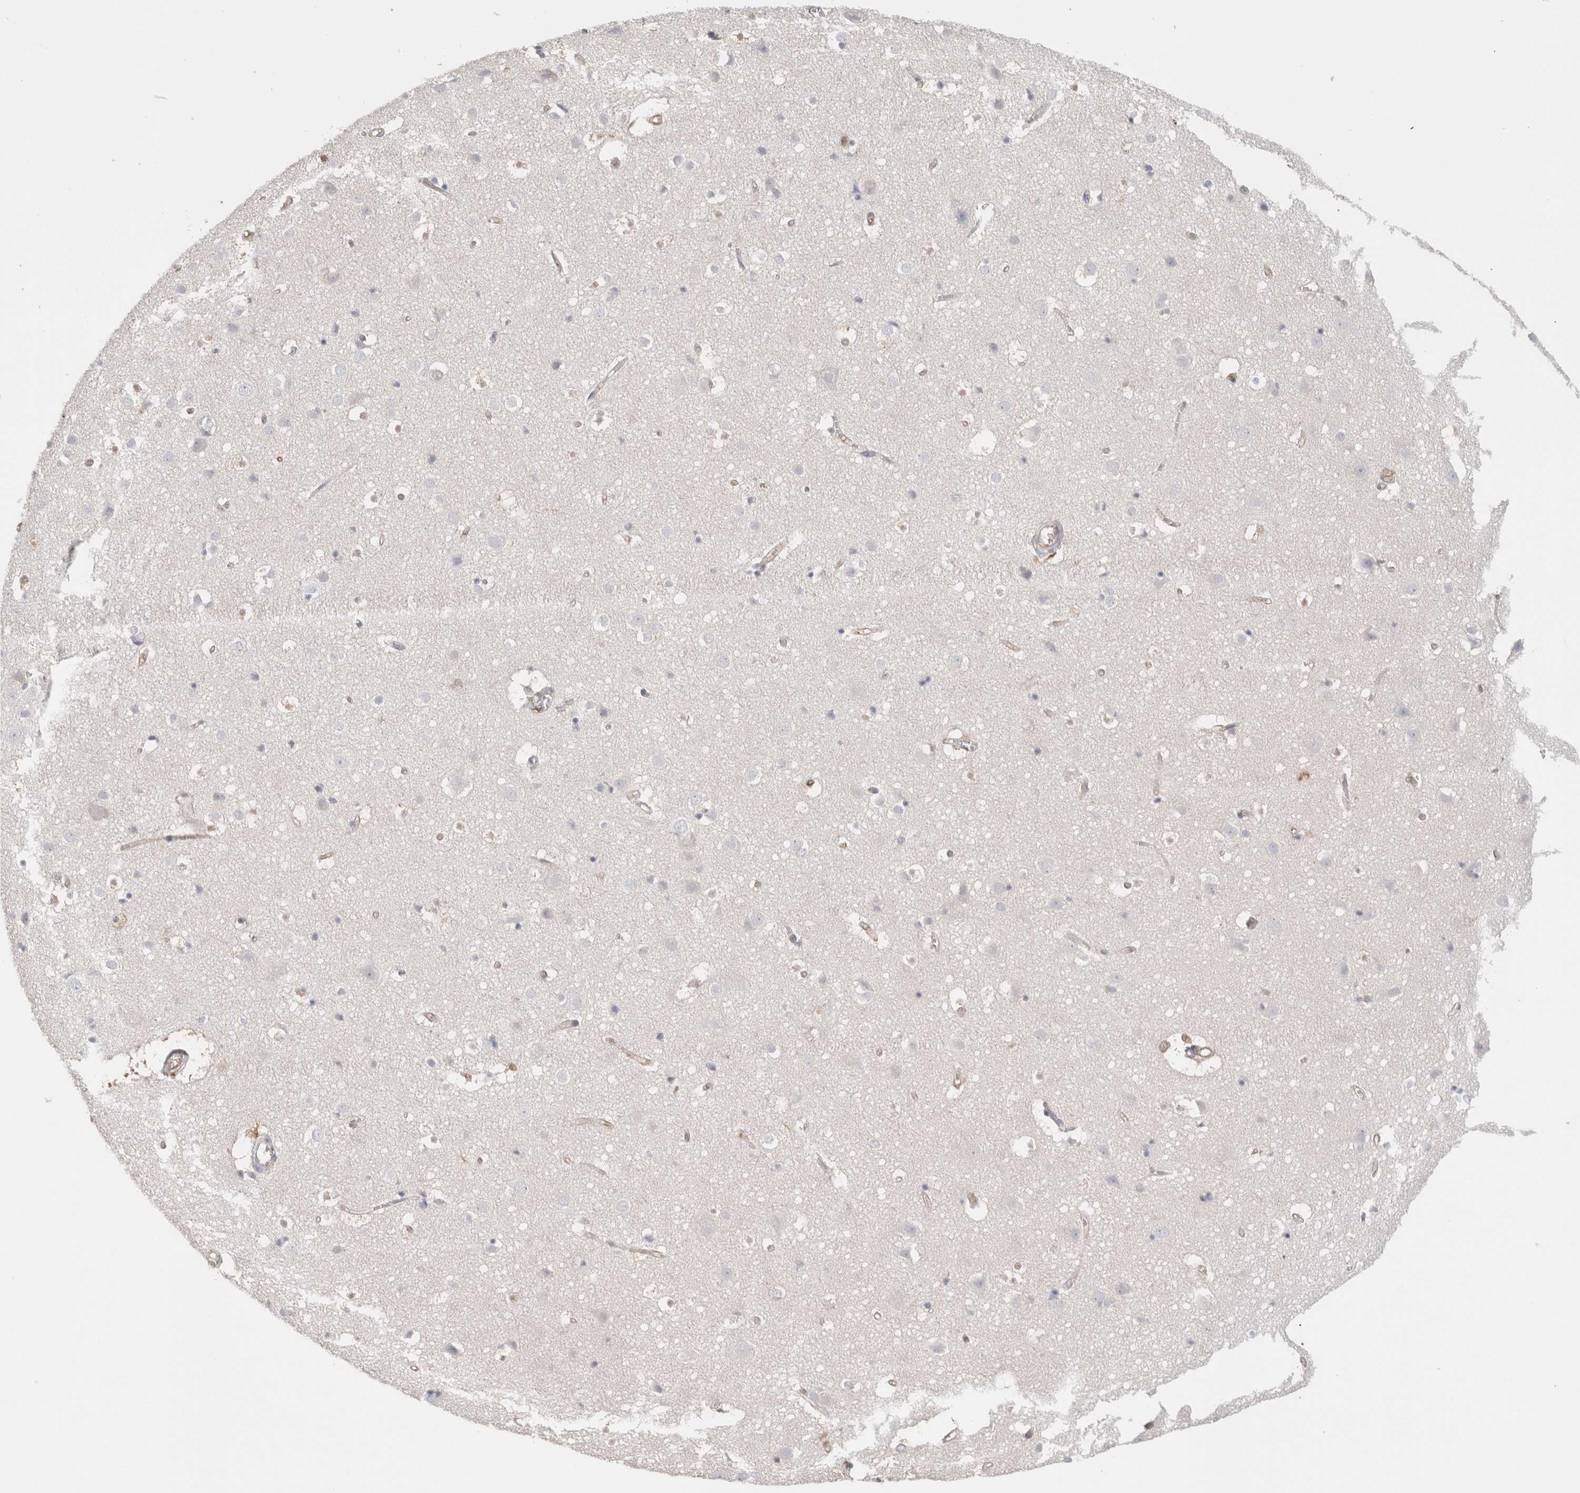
{"staining": {"intensity": "moderate", "quantity": "25%-75%", "location": "cytoplasmic/membranous"}, "tissue": "cerebral cortex", "cell_type": "Endothelial cells", "image_type": "normal", "snomed": [{"axis": "morphology", "description": "Normal tissue, NOS"}, {"axis": "topography", "description": "Cerebral cortex"}], "caption": "IHC staining of unremarkable cerebral cortex, which demonstrates medium levels of moderate cytoplasmic/membranous expression in about 25%-75% of endothelial cells indicating moderate cytoplasmic/membranous protein positivity. The staining was performed using DAB (3,3'-diaminobenzidine) (brown) for protein detection and nuclei were counterstained in hematoxylin (blue).", "gene": "CAPN2", "patient": {"sex": "male", "age": 54}}